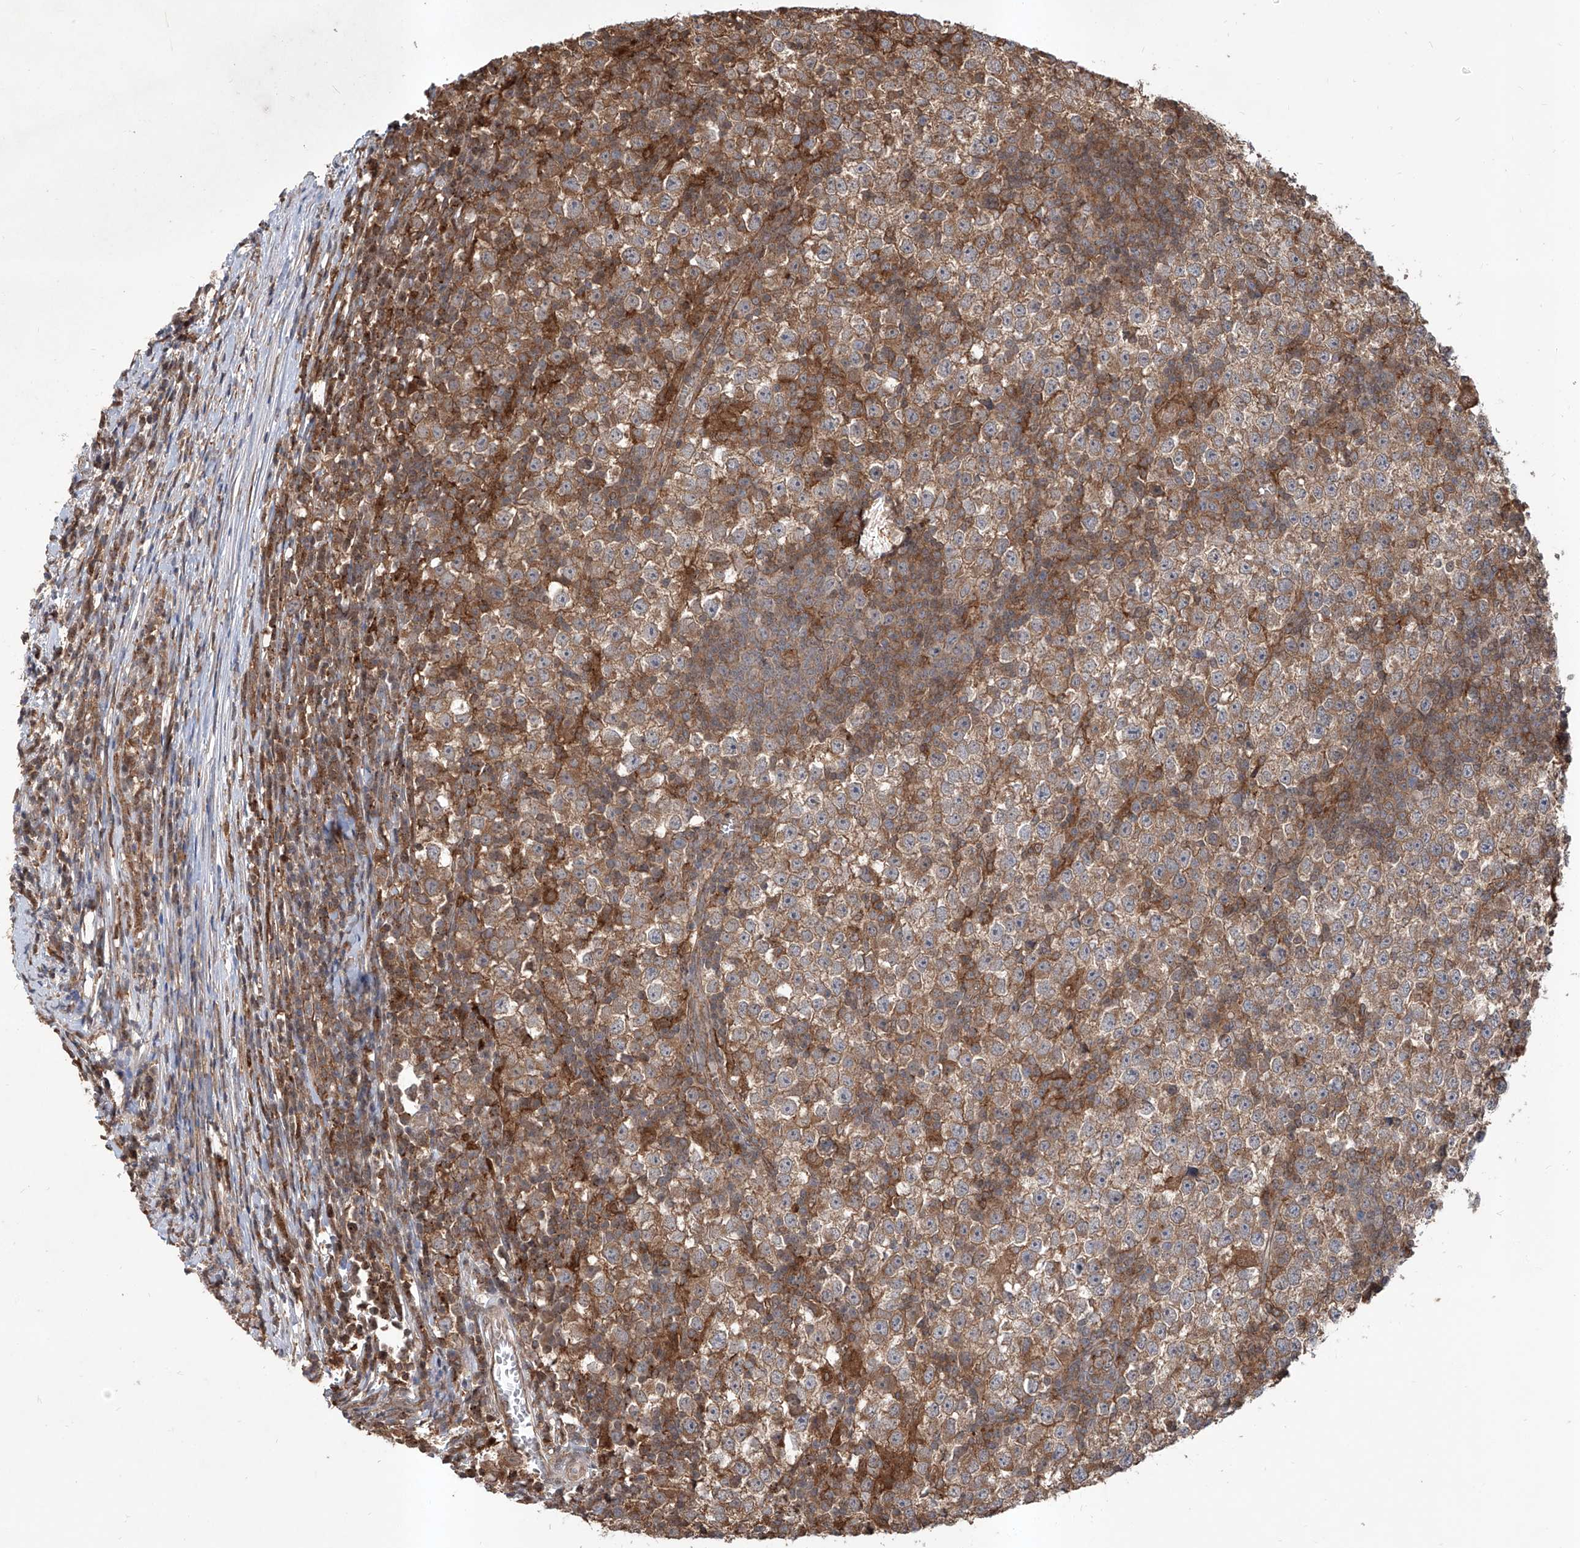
{"staining": {"intensity": "moderate", "quantity": ">75%", "location": "cytoplasmic/membranous"}, "tissue": "testis cancer", "cell_type": "Tumor cells", "image_type": "cancer", "snomed": [{"axis": "morphology", "description": "Seminoma, NOS"}, {"axis": "topography", "description": "Testis"}], "caption": "Protein analysis of testis cancer tissue exhibits moderate cytoplasmic/membranous expression in approximately >75% of tumor cells.", "gene": "HOXC8", "patient": {"sex": "male", "age": 65}}